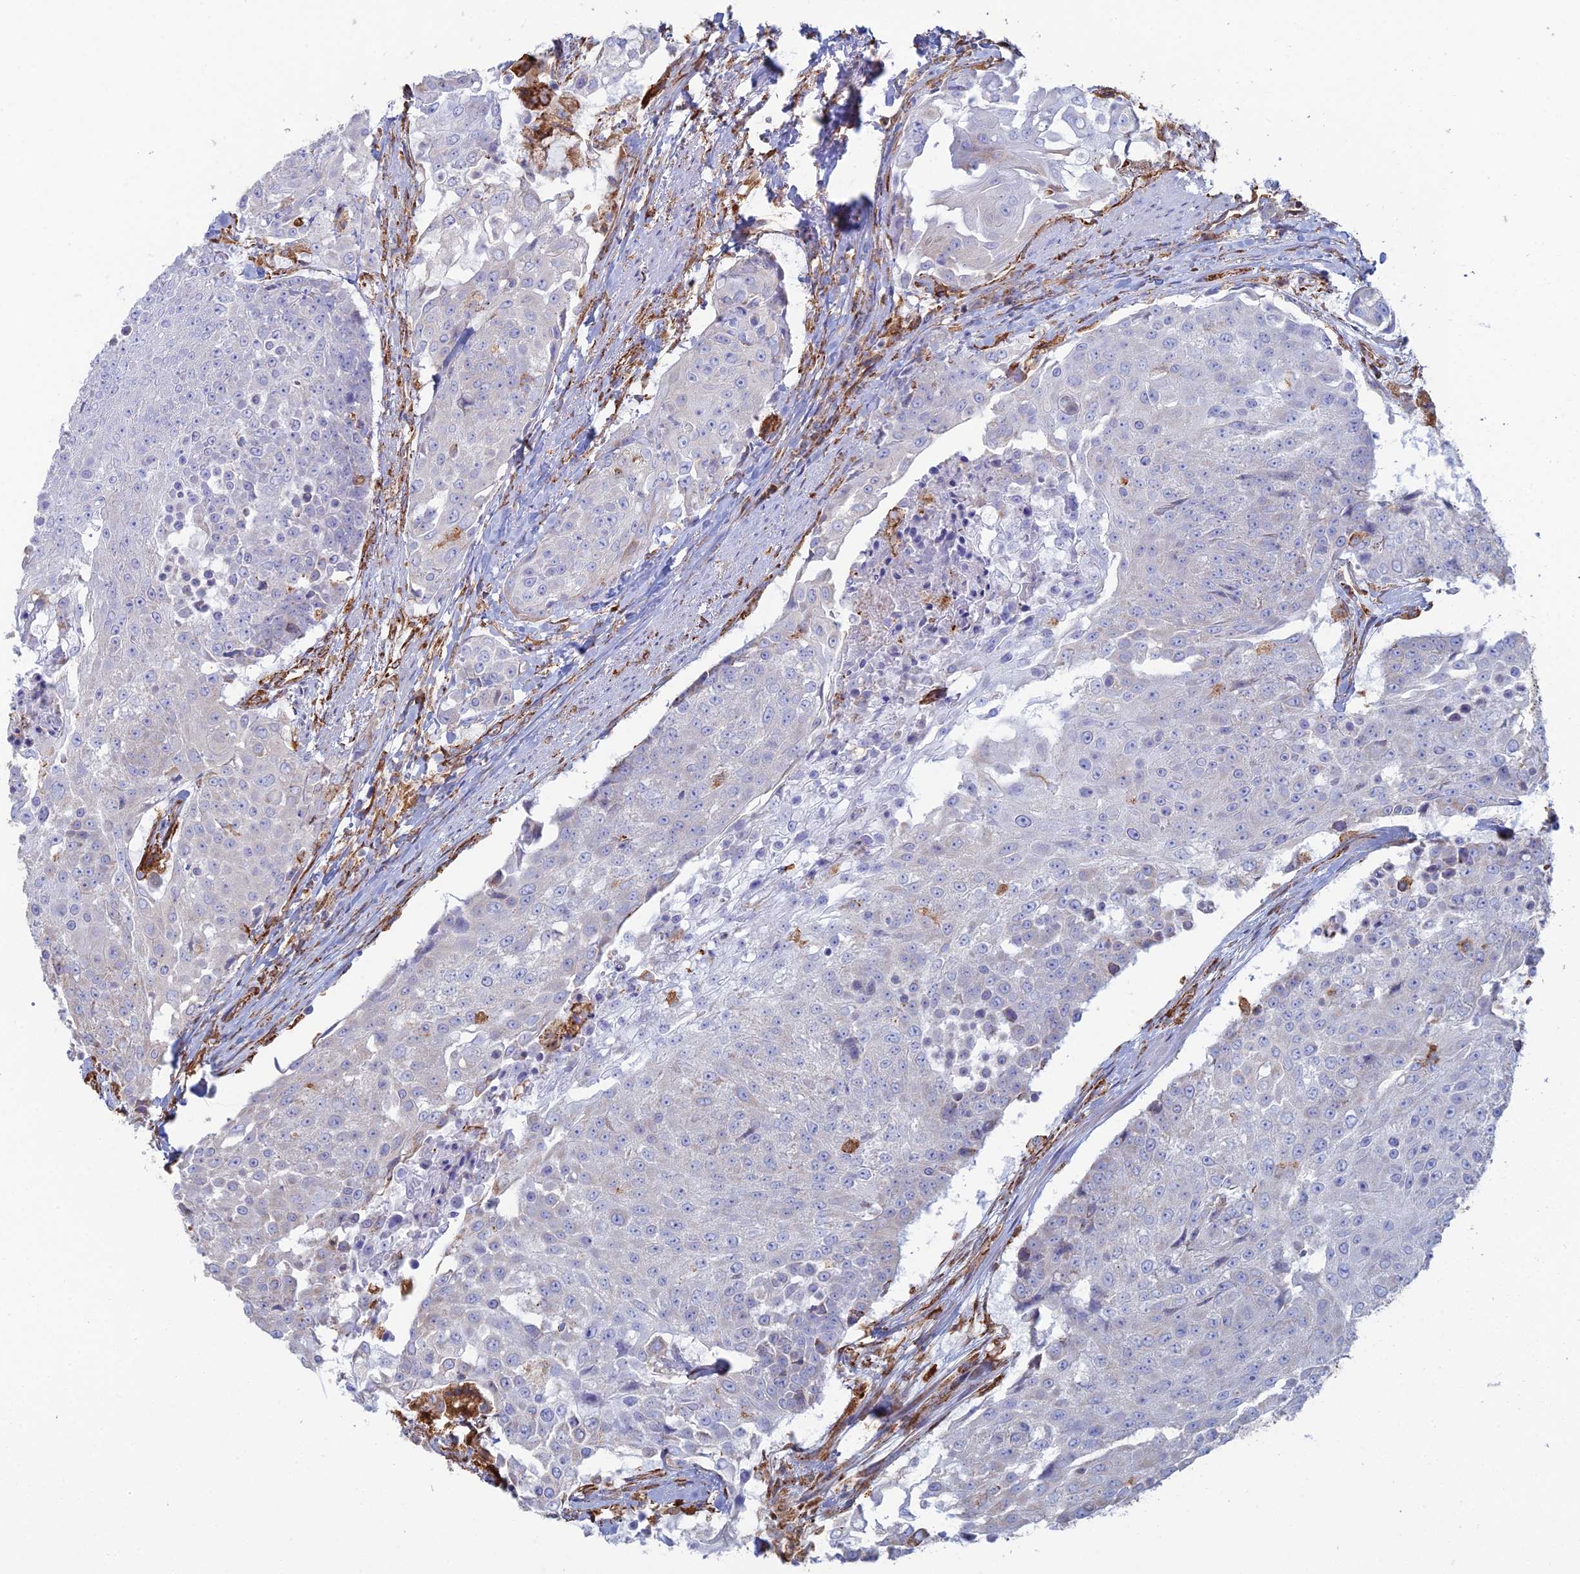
{"staining": {"intensity": "negative", "quantity": "none", "location": "none"}, "tissue": "urothelial cancer", "cell_type": "Tumor cells", "image_type": "cancer", "snomed": [{"axis": "morphology", "description": "Urothelial carcinoma, High grade"}, {"axis": "topography", "description": "Urinary bladder"}], "caption": "Immunohistochemistry (IHC) micrograph of human urothelial cancer stained for a protein (brown), which demonstrates no positivity in tumor cells.", "gene": "CLVS2", "patient": {"sex": "female", "age": 63}}